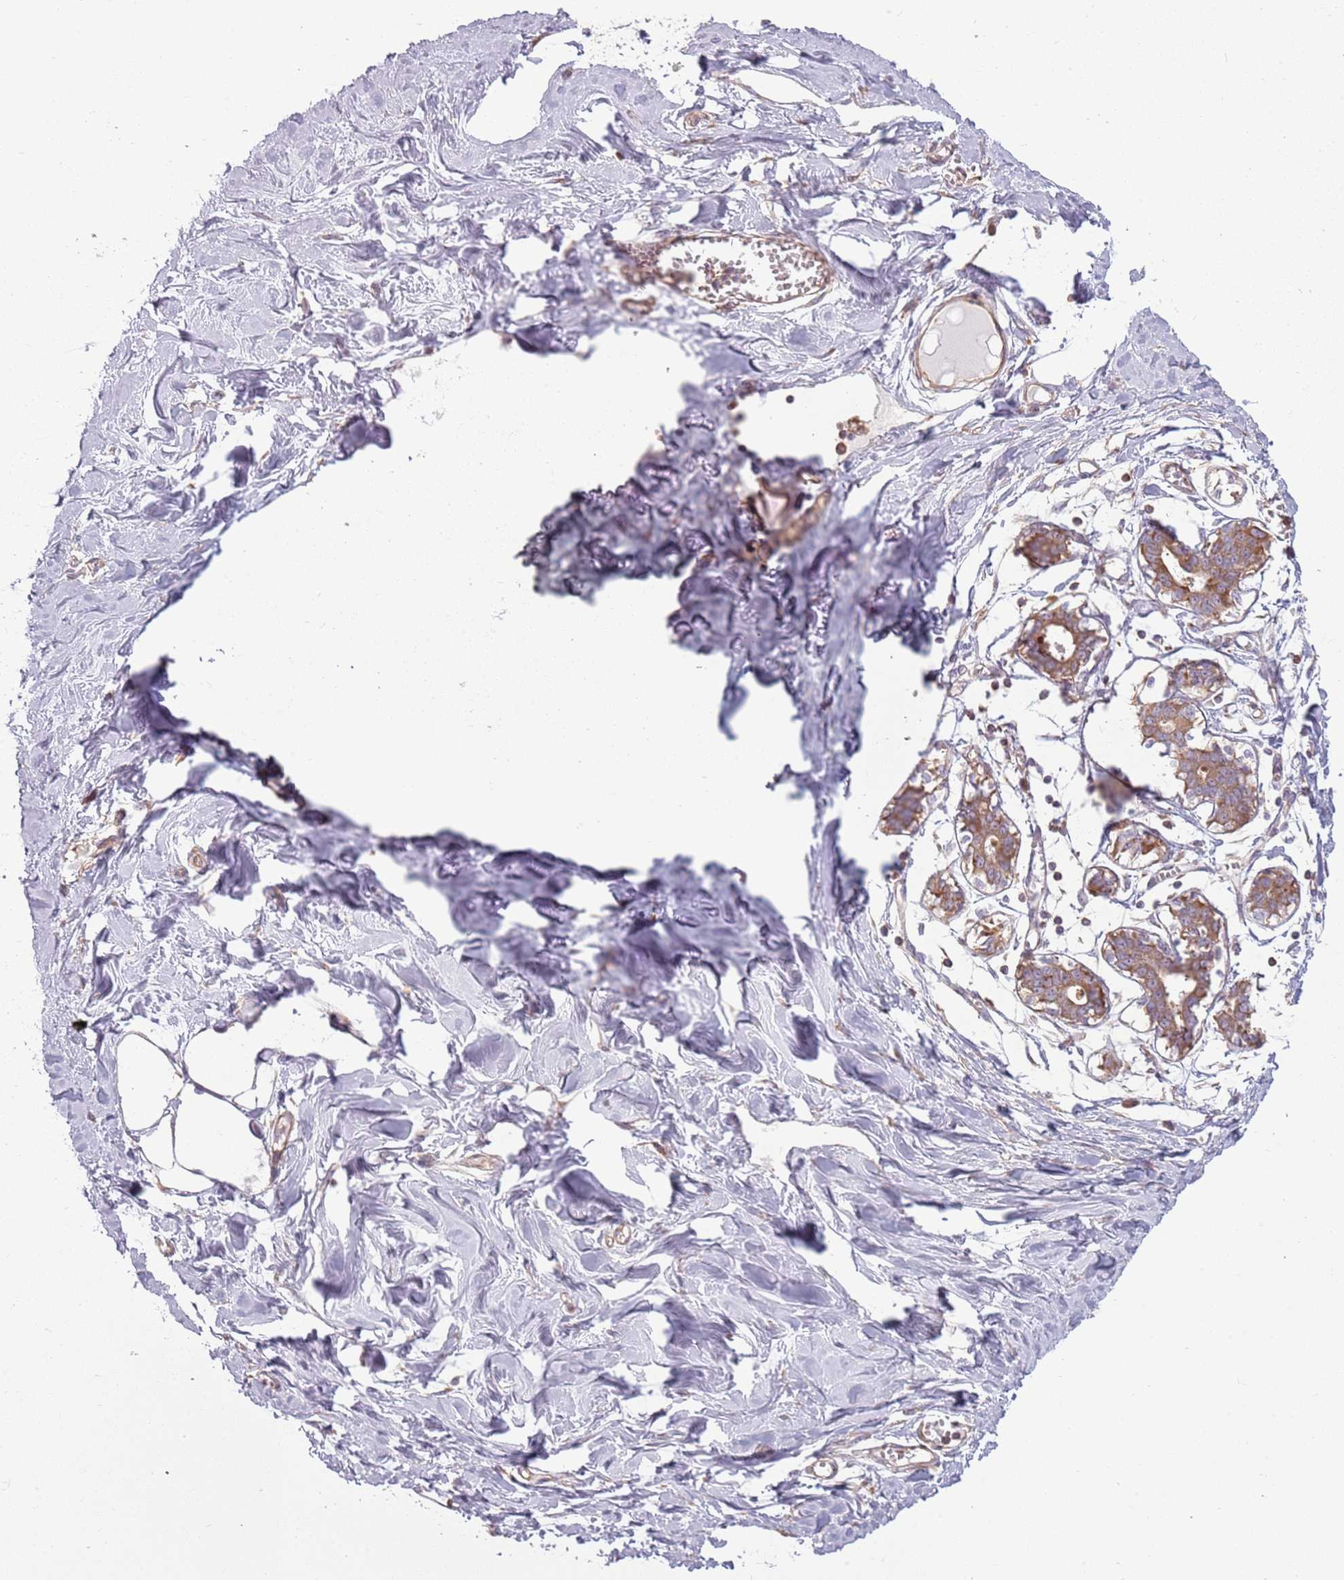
{"staining": {"intensity": "negative", "quantity": "none", "location": "none"}, "tissue": "breast", "cell_type": "Adipocytes", "image_type": "normal", "snomed": [{"axis": "morphology", "description": "Normal tissue, NOS"}, {"axis": "topography", "description": "Breast"}], "caption": "High power microscopy photomicrograph of an immunohistochemistry histopathology image of unremarkable breast, revealing no significant staining in adipocytes.", "gene": "RPL21", "patient": {"sex": "female", "age": 27}}